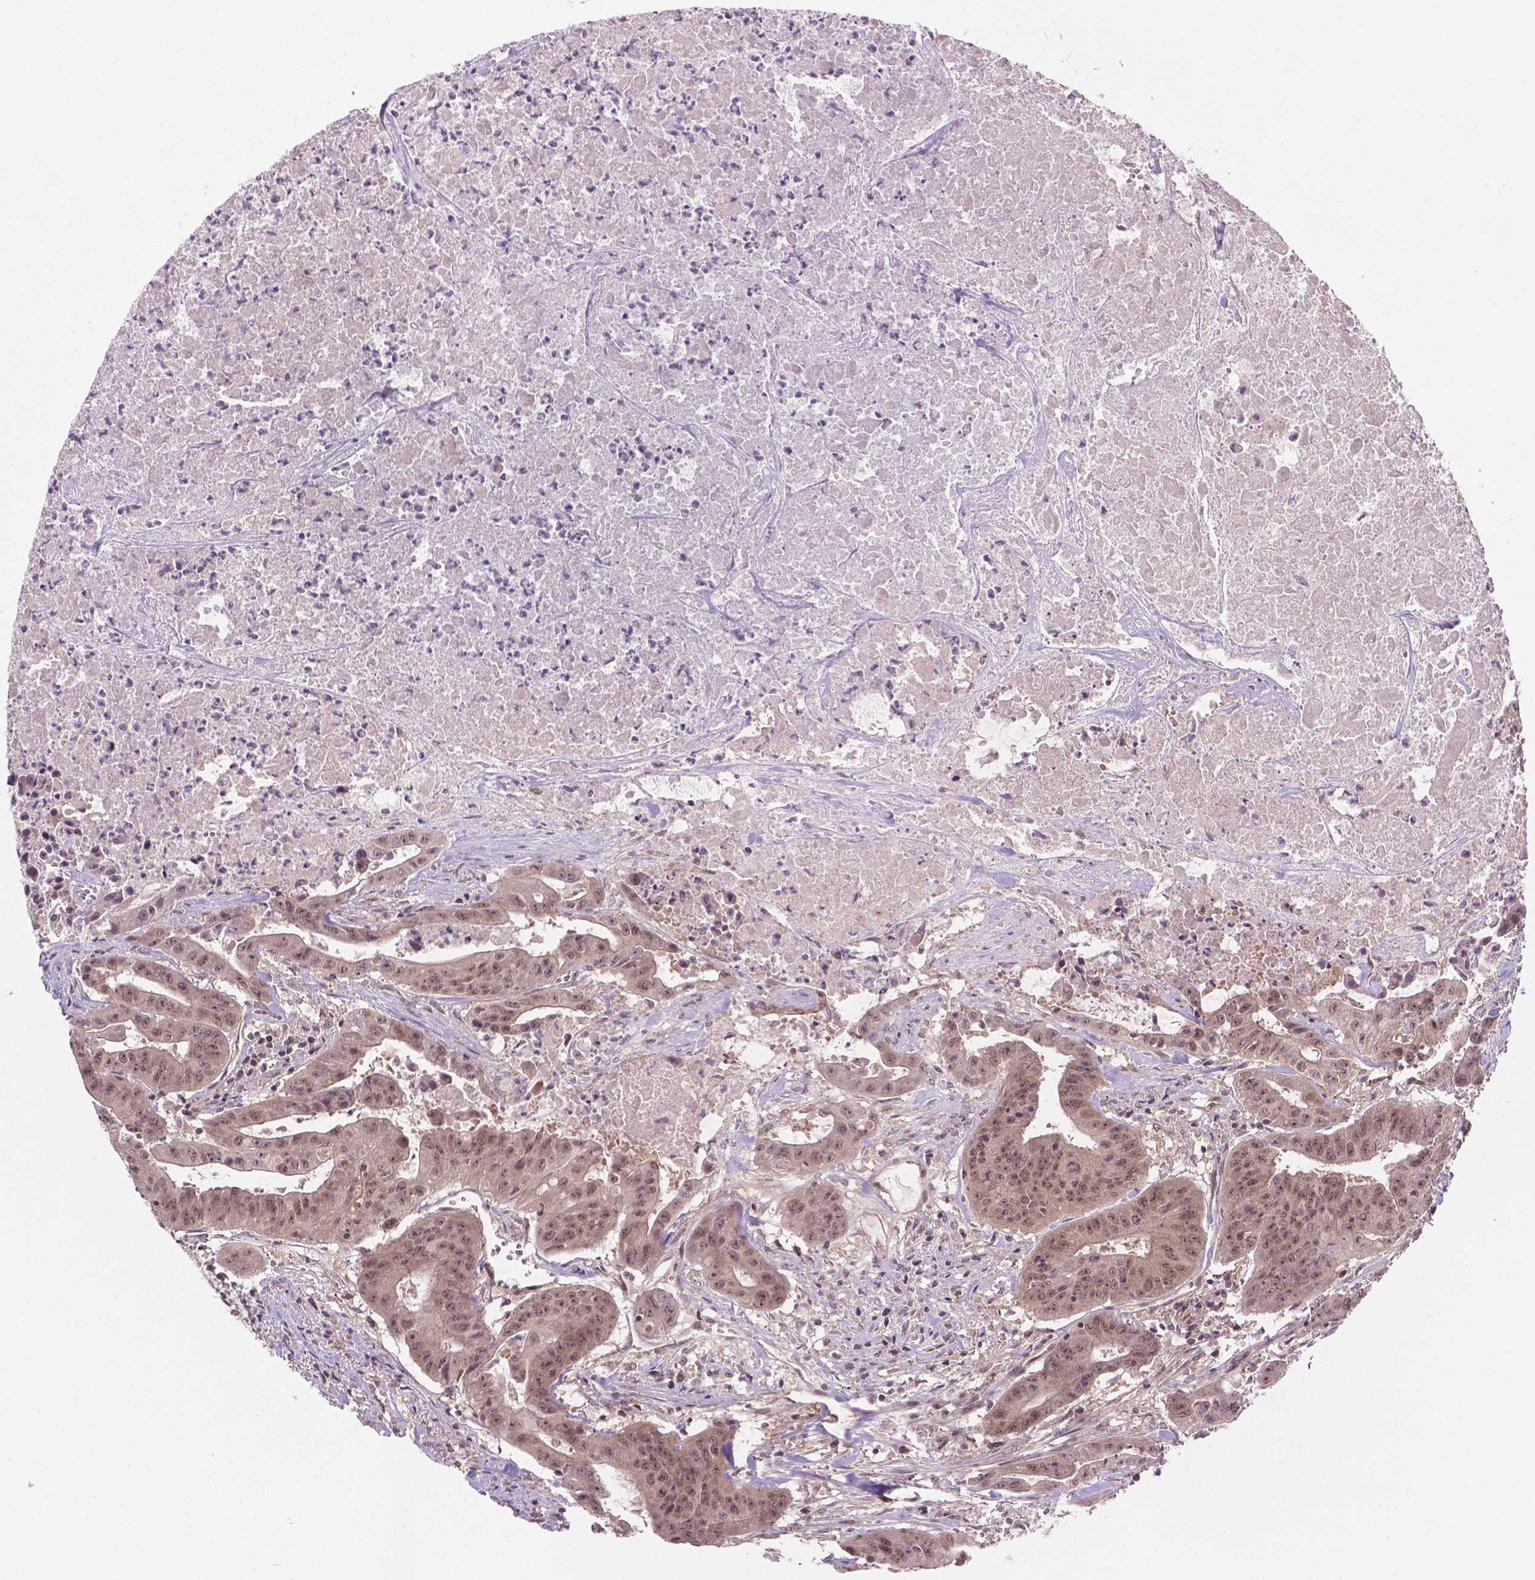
{"staining": {"intensity": "moderate", "quantity": ">75%", "location": "cytoplasmic/membranous,nuclear"}, "tissue": "colorectal cancer", "cell_type": "Tumor cells", "image_type": "cancer", "snomed": [{"axis": "morphology", "description": "Adenocarcinoma, NOS"}, {"axis": "topography", "description": "Colon"}], "caption": "Immunohistochemical staining of adenocarcinoma (colorectal) exhibits medium levels of moderate cytoplasmic/membranous and nuclear protein positivity in about >75% of tumor cells. (IHC, brightfield microscopy, high magnification).", "gene": "ANKRD54", "patient": {"sex": "male", "age": 33}}